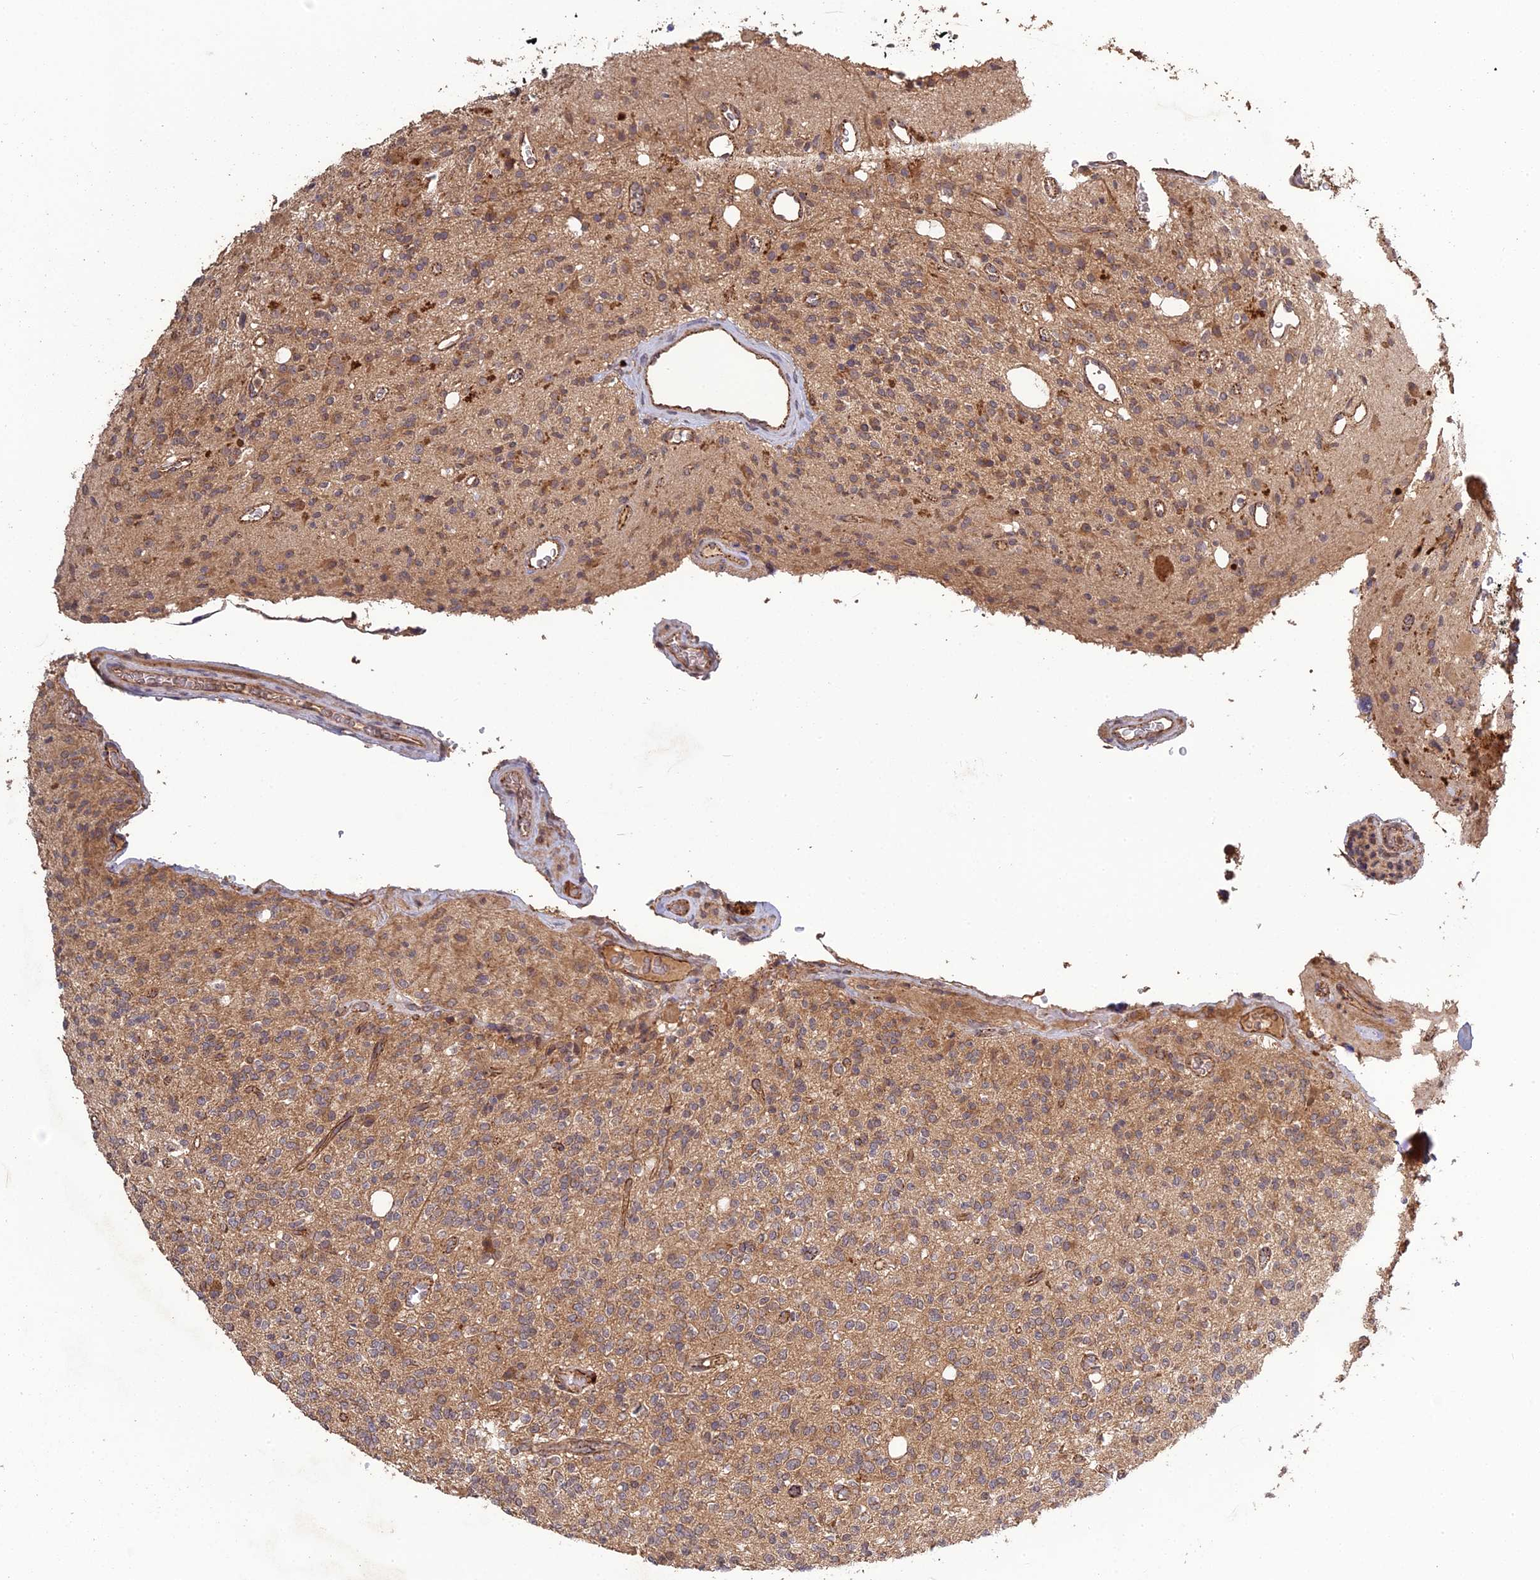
{"staining": {"intensity": "weak", "quantity": "25%-75%", "location": "cytoplasmic/membranous"}, "tissue": "glioma", "cell_type": "Tumor cells", "image_type": "cancer", "snomed": [{"axis": "morphology", "description": "Glioma, malignant, High grade"}, {"axis": "topography", "description": "Brain"}], "caption": "Human glioma stained for a protein (brown) exhibits weak cytoplasmic/membranous positive expression in about 25%-75% of tumor cells.", "gene": "ARHGAP40", "patient": {"sex": "male", "age": 34}}